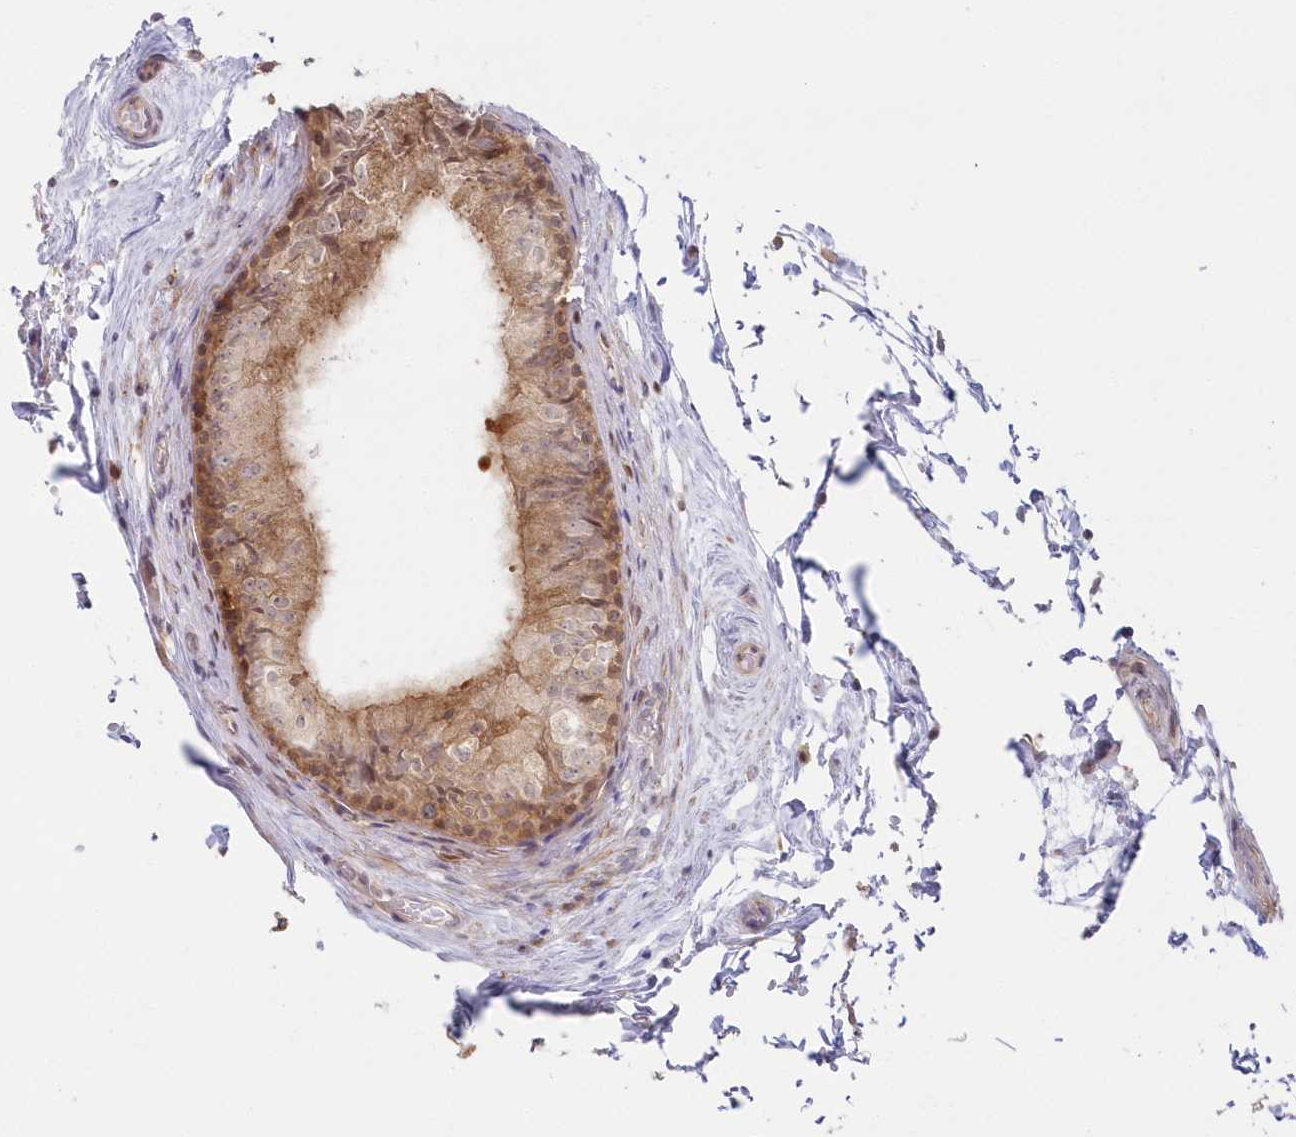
{"staining": {"intensity": "moderate", "quantity": ">75%", "location": "cytoplasmic/membranous"}, "tissue": "epididymis", "cell_type": "Glandular cells", "image_type": "normal", "snomed": [{"axis": "morphology", "description": "Normal tissue, NOS"}, {"axis": "topography", "description": "Epididymis"}], "caption": "Immunohistochemistry micrograph of unremarkable human epididymis stained for a protein (brown), which exhibits medium levels of moderate cytoplasmic/membranous expression in about >75% of glandular cells.", "gene": "GBE1", "patient": {"sex": "male", "age": 79}}